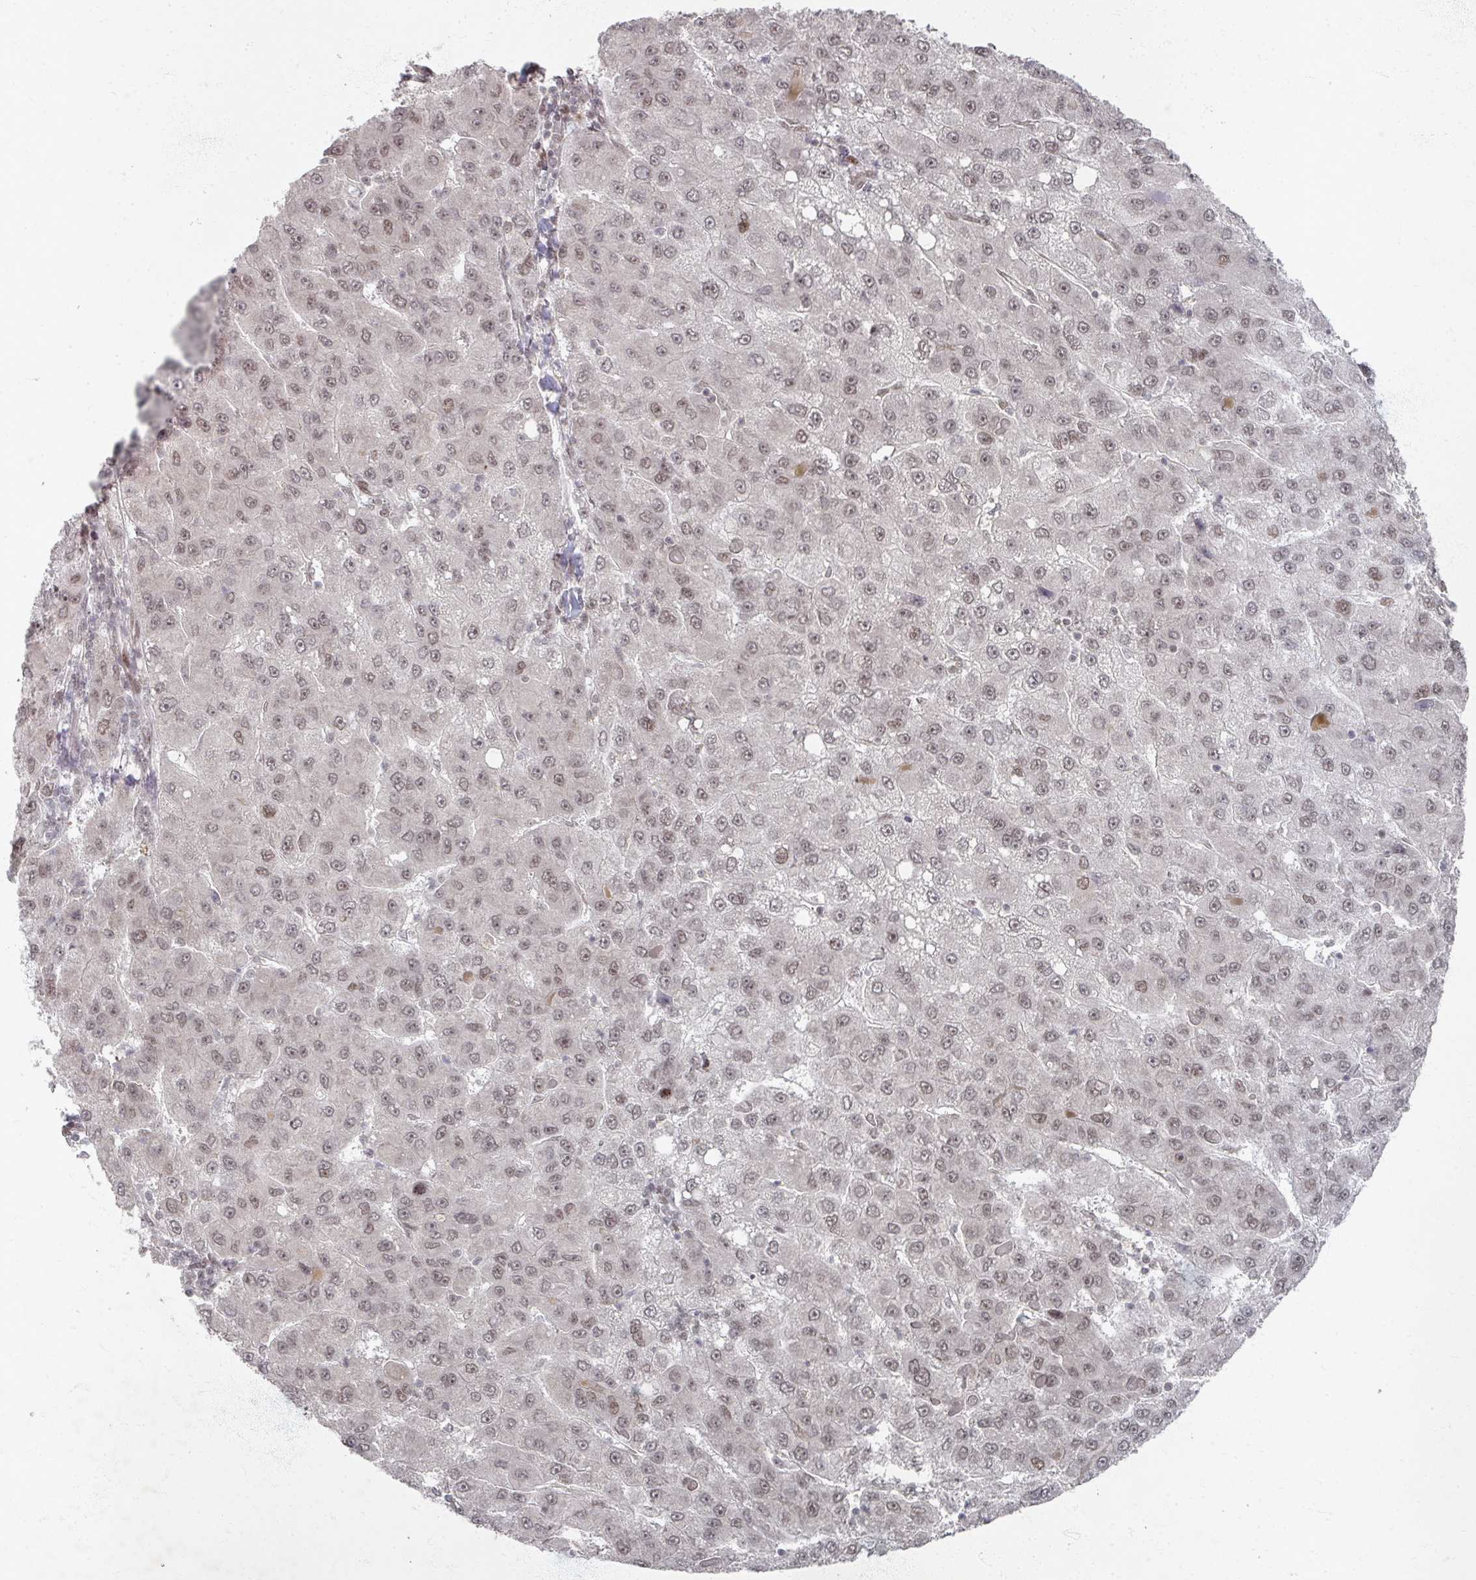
{"staining": {"intensity": "moderate", "quantity": ">75%", "location": "nuclear"}, "tissue": "liver cancer", "cell_type": "Tumor cells", "image_type": "cancer", "snomed": [{"axis": "morphology", "description": "Carcinoma, Hepatocellular, NOS"}, {"axis": "topography", "description": "Liver"}], "caption": "The photomicrograph demonstrates immunohistochemical staining of liver cancer (hepatocellular carcinoma). There is moderate nuclear expression is seen in approximately >75% of tumor cells.", "gene": "PSKH1", "patient": {"sex": "female", "age": 82}}